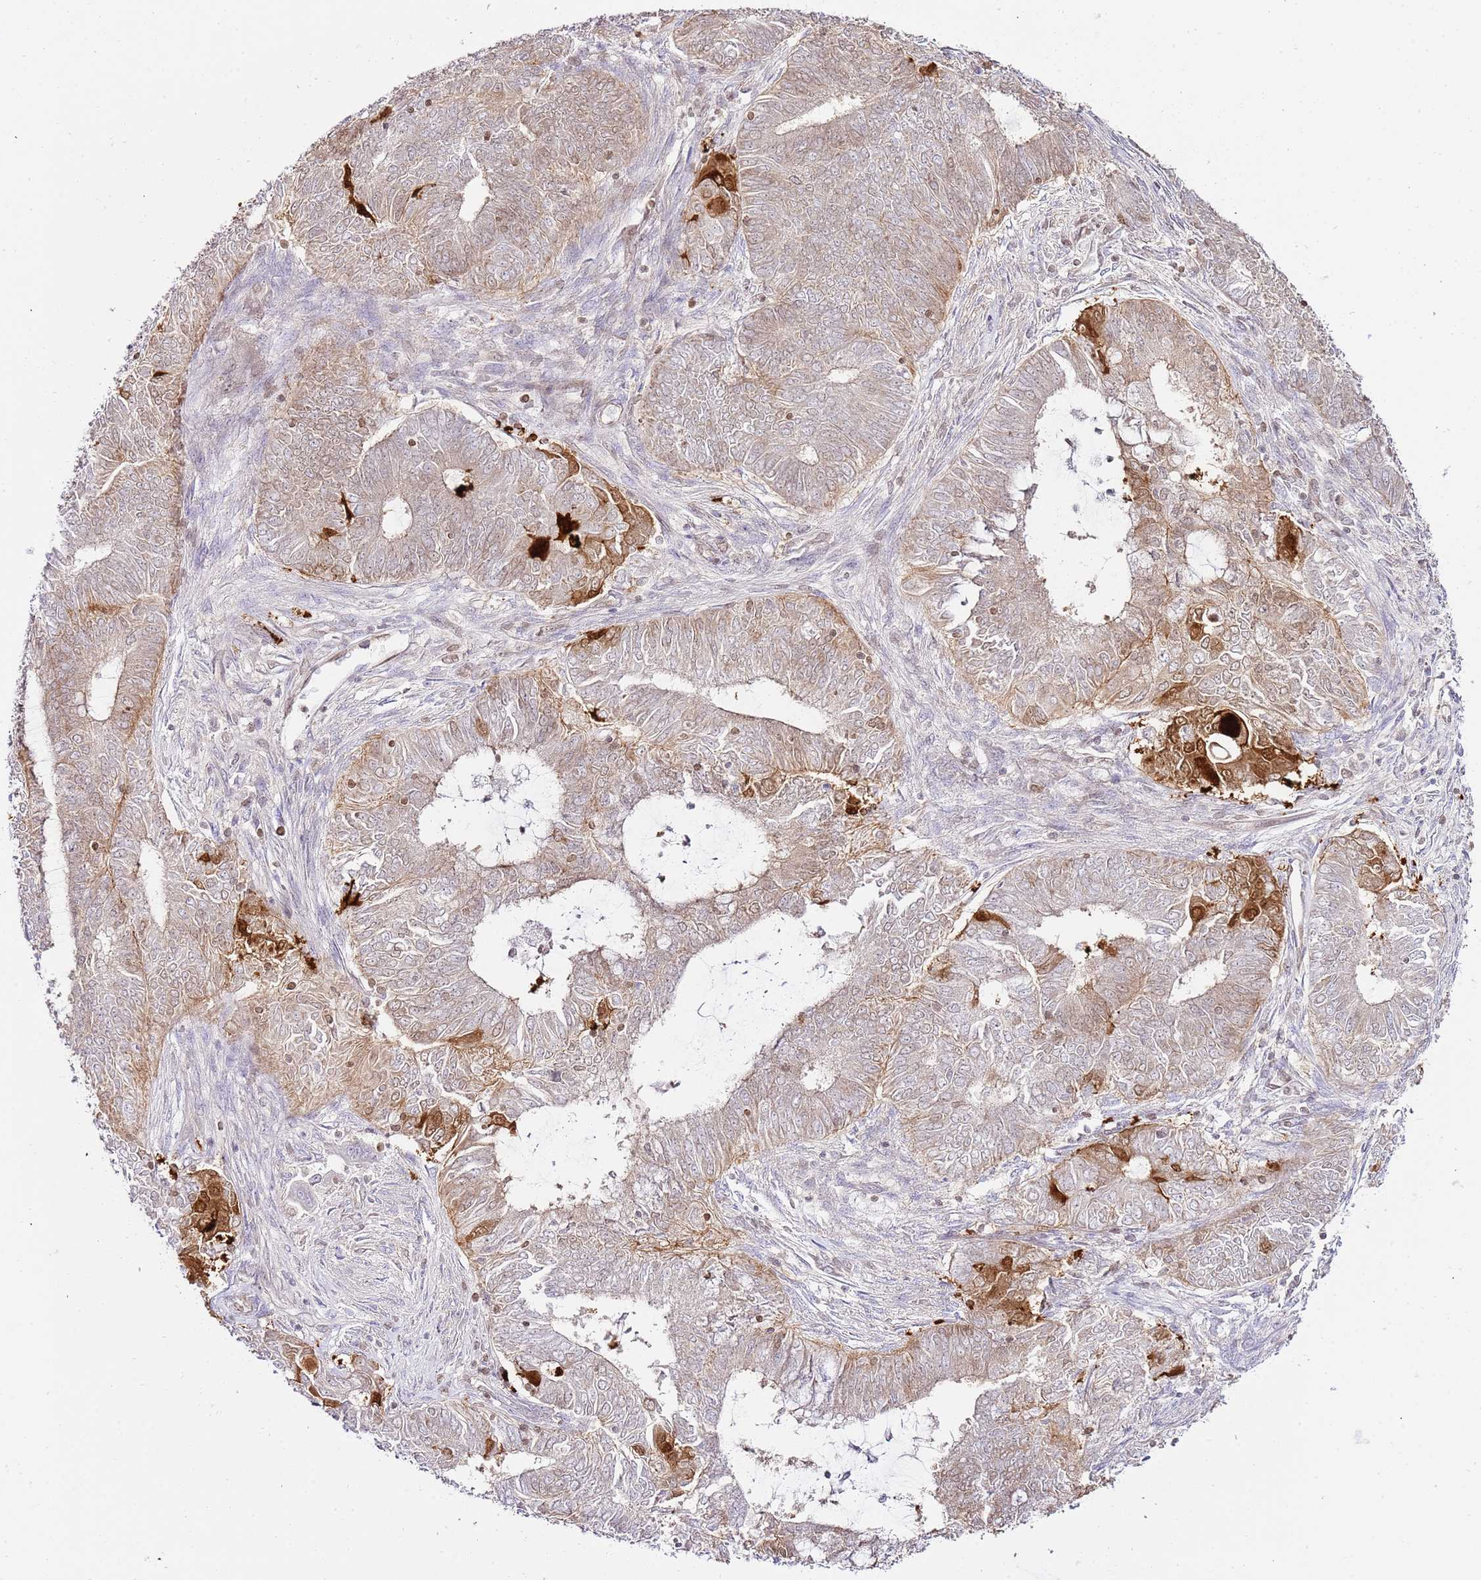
{"staining": {"intensity": "moderate", "quantity": "<25%", "location": "cytoplasmic/membranous,nuclear"}, "tissue": "endometrial cancer", "cell_type": "Tumor cells", "image_type": "cancer", "snomed": [{"axis": "morphology", "description": "Adenocarcinoma, NOS"}, {"axis": "topography", "description": "Endometrium"}], "caption": "Immunohistochemistry (IHC) photomicrograph of neoplastic tissue: human endometrial cancer stained using immunohistochemistry (IHC) displays low levels of moderate protein expression localized specifically in the cytoplasmic/membranous and nuclear of tumor cells, appearing as a cytoplasmic/membranous and nuclear brown color.", "gene": "TRIM37", "patient": {"sex": "female", "age": 62}}